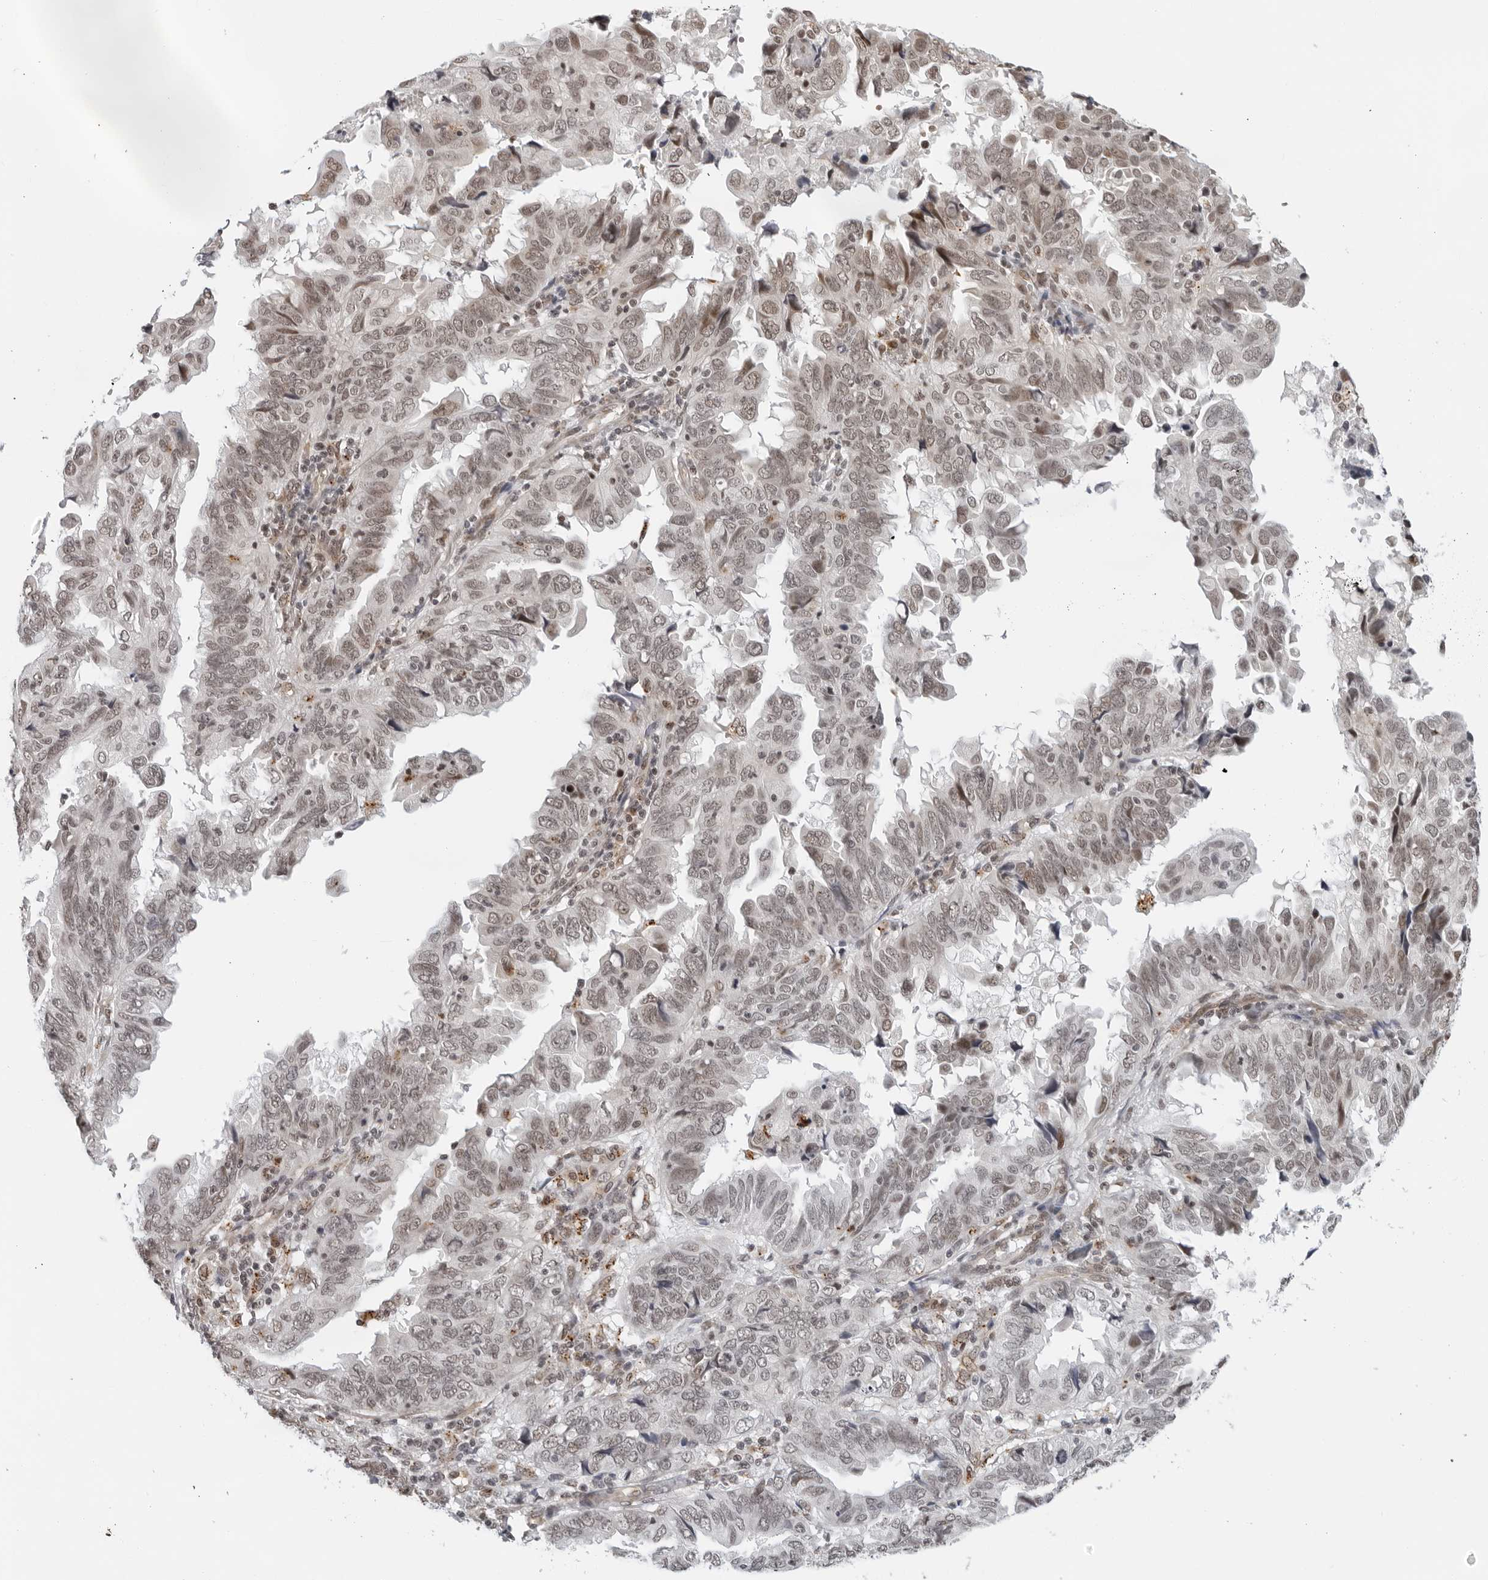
{"staining": {"intensity": "moderate", "quantity": "25%-75%", "location": "nuclear"}, "tissue": "endometrial cancer", "cell_type": "Tumor cells", "image_type": "cancer", "snomed": [{"axis": "morphology", "description": "Adenocarcinoma, NOS"}, {"axis": "topography", "description": "Uterus"}], "caption": "The micrograph shows immunohistochemical staining of endometrial cancer. There is moderate nuclear positivity is appreciated in about 25%-75% of tumor cells.", "gene": "TOX4", "patient": {"sex": "female", "age": 77}}